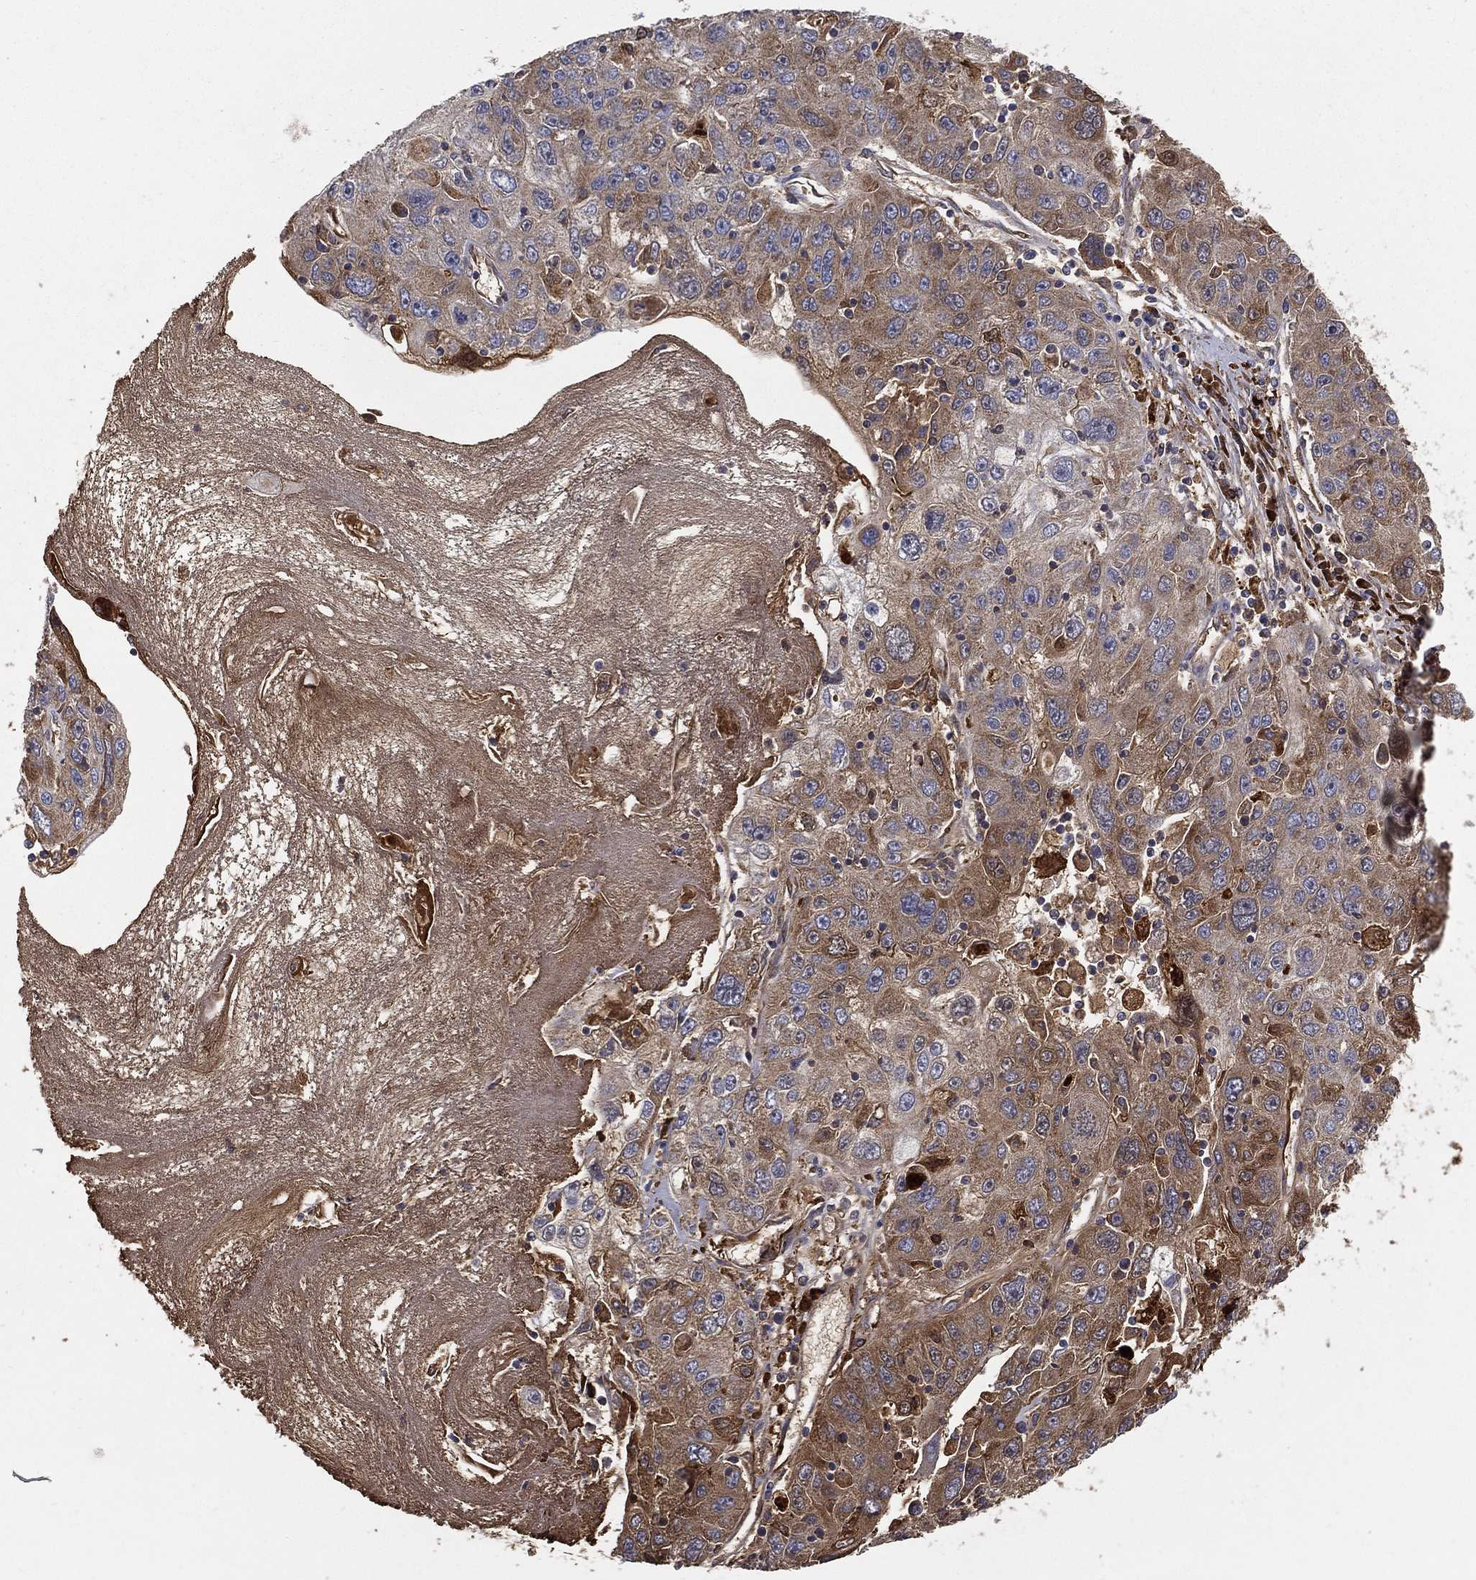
{"staining": {"intensity": "moderate", "quantity": "25%-75%", "location": "cytoplasmic/membranous"}, "tissue": "stomach cancer", "cell_type": "Tumor cells", "image_type": "cancer", "snomed": [{"axis": "morphology", "description": "Adenocarcinoma, NOS"}, {"axis": "topography", "description": "Stomach"}], "caption": "Adenocarcinoma (stomach) was stained to show a protein in brown. There is medium levels of moderate cytoplasmic/membranous positivity in about 25%-75% of tumor cells. Immunohistochemistry (ihc) stains the protein in brown and the nuclei are stained blue.", "gene": "MT-ND1", "patient": {"sex": "male", "age": 56}}